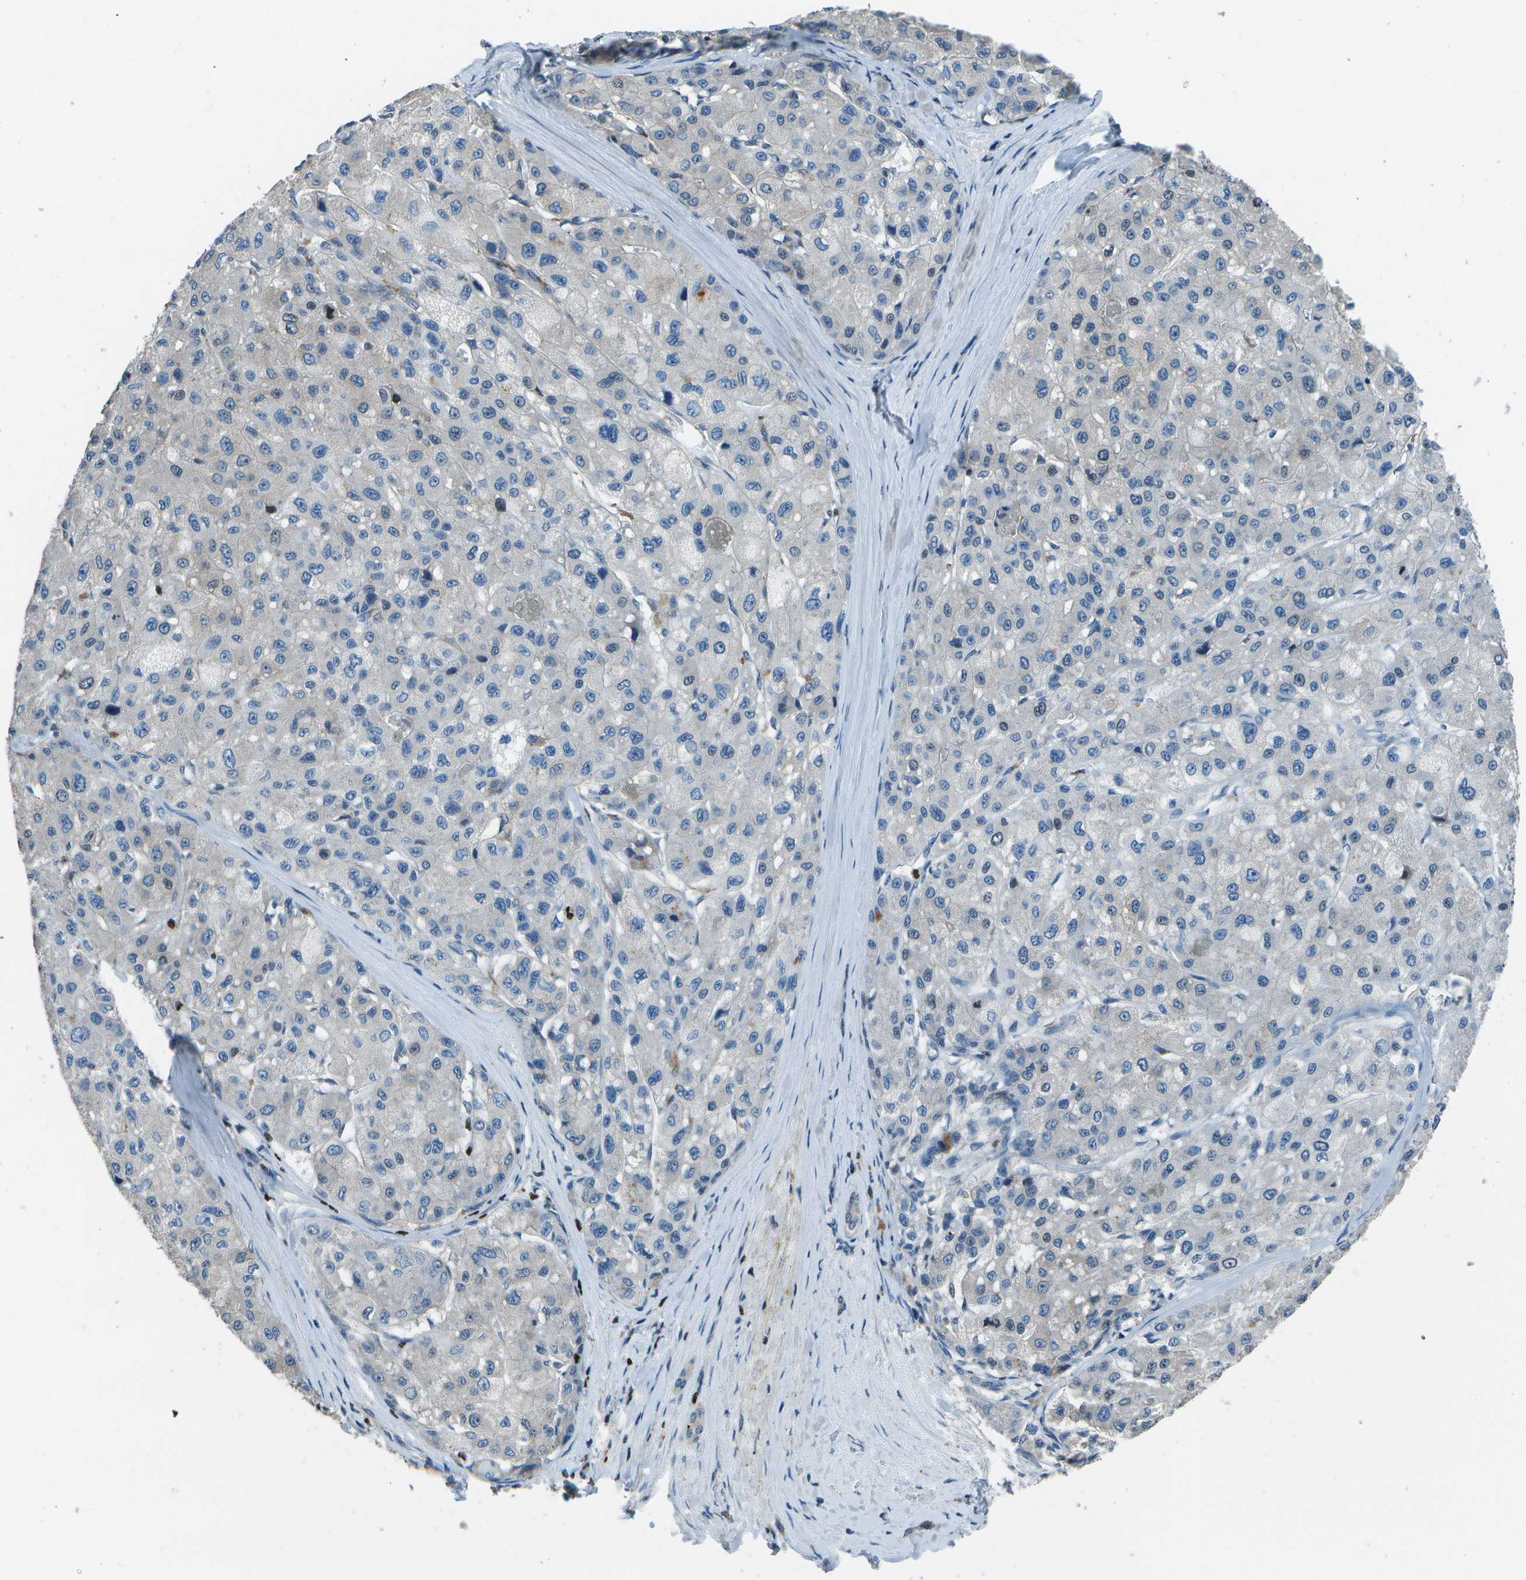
{"staining": {"intensity": "negative", "quantity": "none", "location": "none"}, "tissue": "liver cancer", "cell_type": "Tumor cells", "image_type": "cancer", "snomed": [{"axis": "morphology", "description": "Carcinoma, Hepatocellular, NOS"}, {"axis": "topography", "description": "Liver"}], "caption": "This is an immunohistochemistry (IHC) histopathology image of human hepatocellular carcinoma (liver). There is no positivity in tumor cells.", "gene": "PDLIM1", "patient": {"sex": "male", "age": 80}}